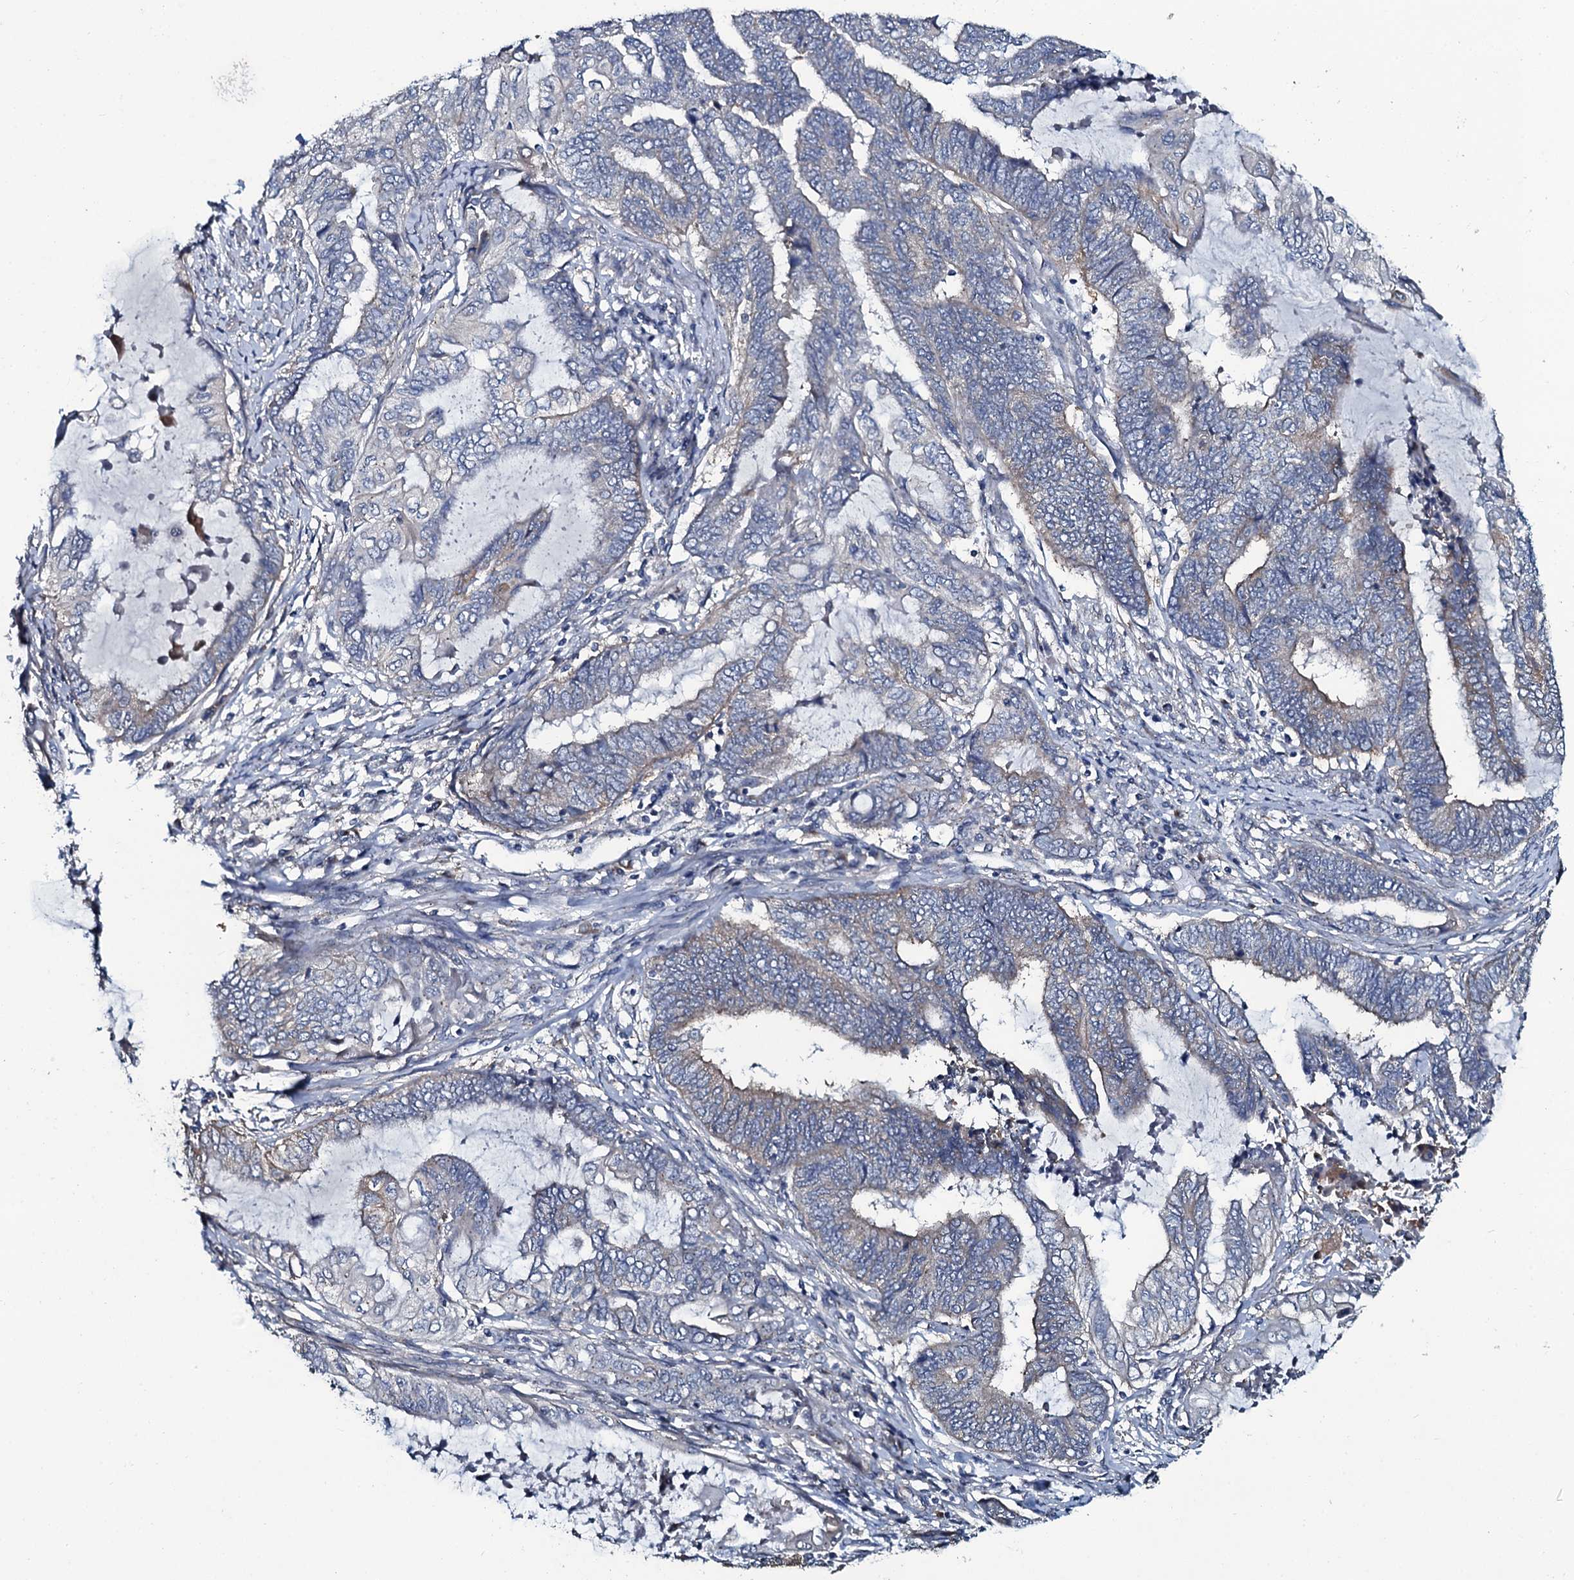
{"staining": {"intensity": "weak", "quantity": "<25%", "location": "cytoplasmic/membranous"}, "tissue": "endometrial cancer", "cell_type": "Tumor cells", "image_type": "cancer", "snomed": [{"axis": "morphology", "description": "Adenocarcinoma, NOS"}, {"axis": "topography", "description": "Uterus"}, {"axis": "topography", "description": "Endometrium"}], "caption": "Histopathology image shows no protein positivity in tumor cells of endometrial cancer tissue.", "gene": "USPL1", "patient": {"sex": "female", "age": 70}}